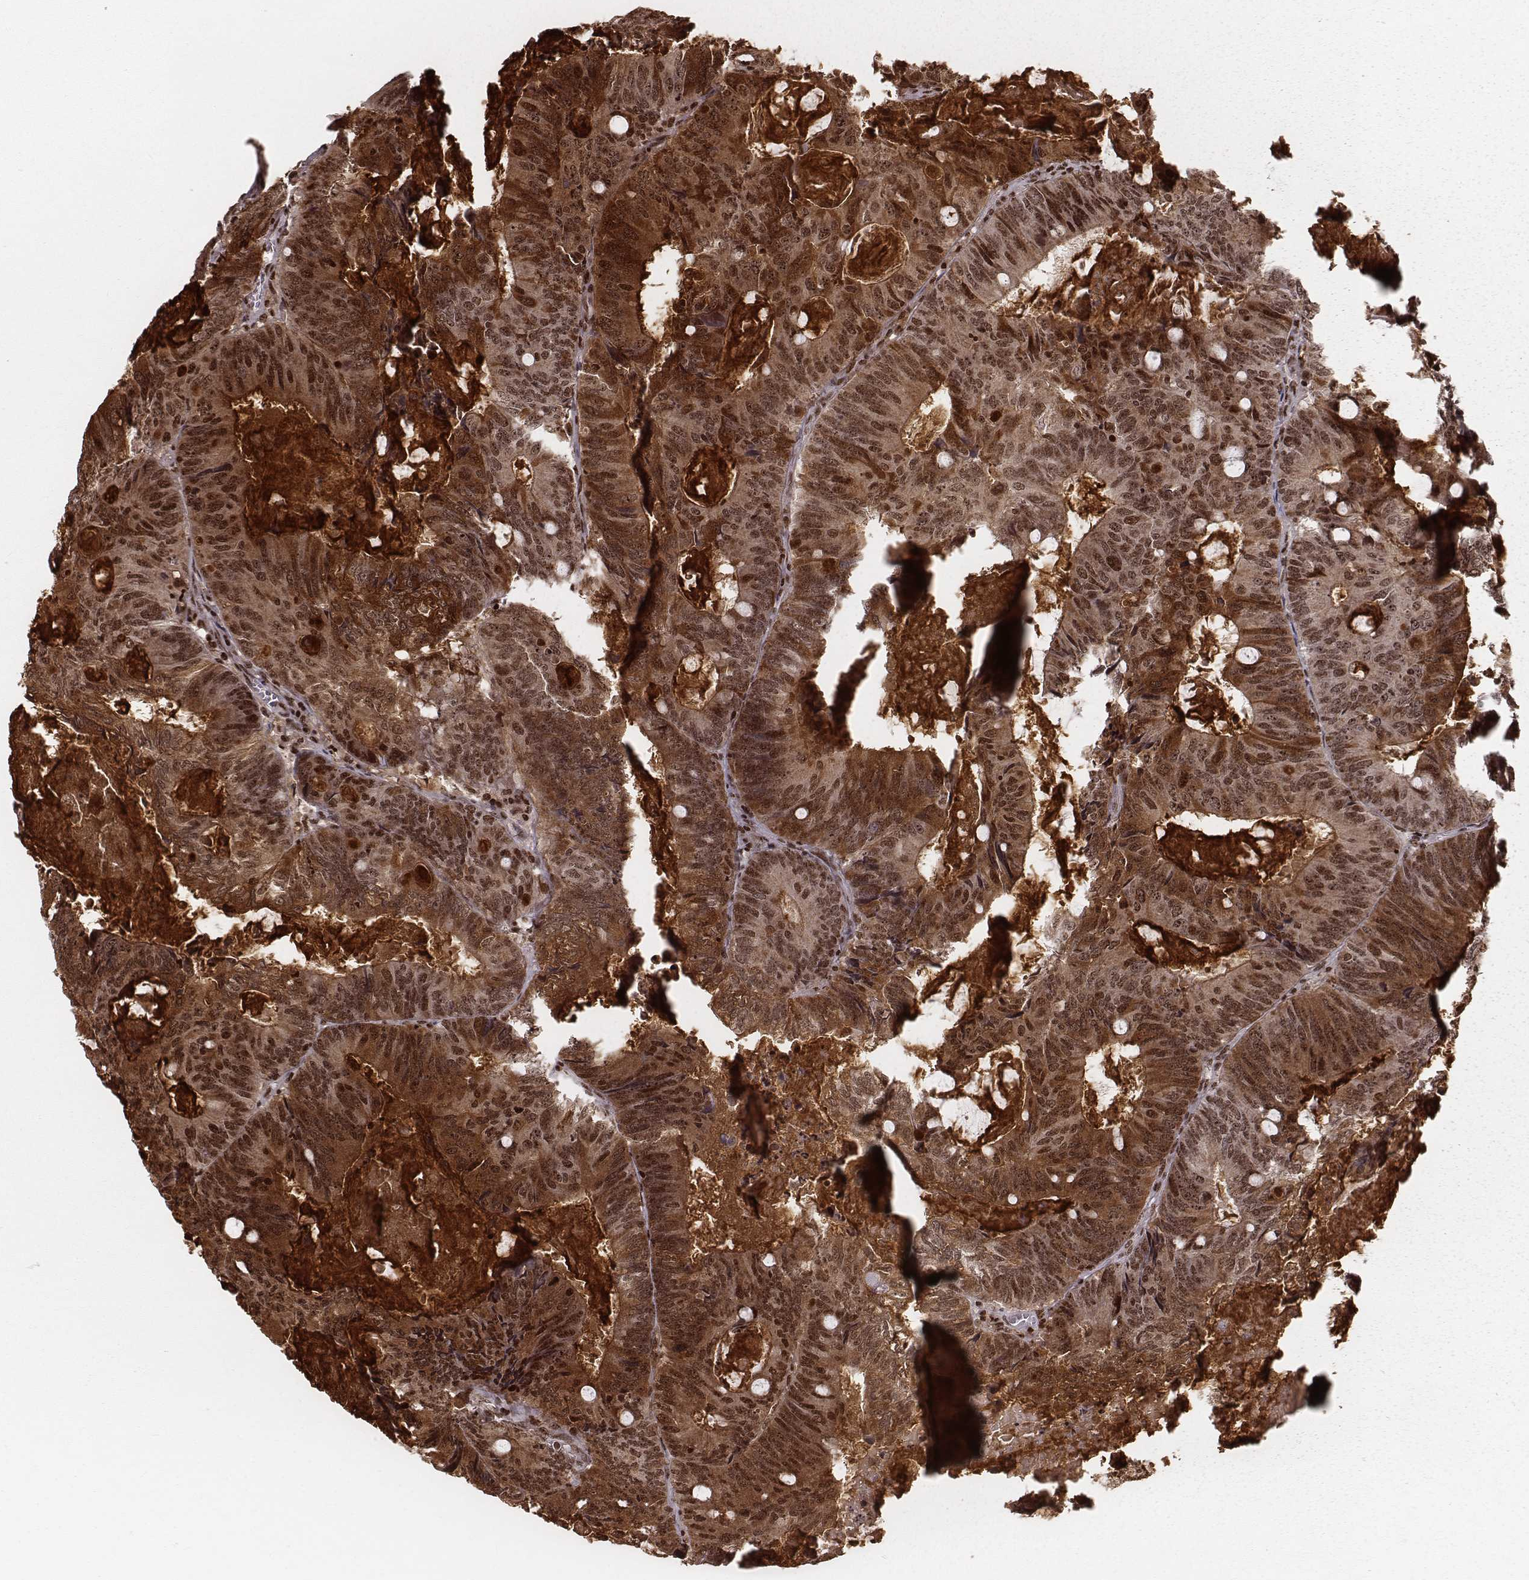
{"staining": {"intensity": "moderate", "quantity": ">75%", "location": "cytoplasmic/membranous,nuclear"}, "tissue": "colorectal cancer", "cell_type": "Tumor cells", "image_type": "cancer", "snomed": [{"axis": "morphology", "description": "Adenocarcinoma, NOS"}, {"axis": "topography", "description": "Colon"}], "caption": "Protein staining of colorectal cancer (adenocarcinoma) tissue exhibits moderate cytoplasmic/membranous and nuclear staining in about >75% of tumor cells.", "gene": "VRK3", "patient": {"sex": "male", "age": 67}}